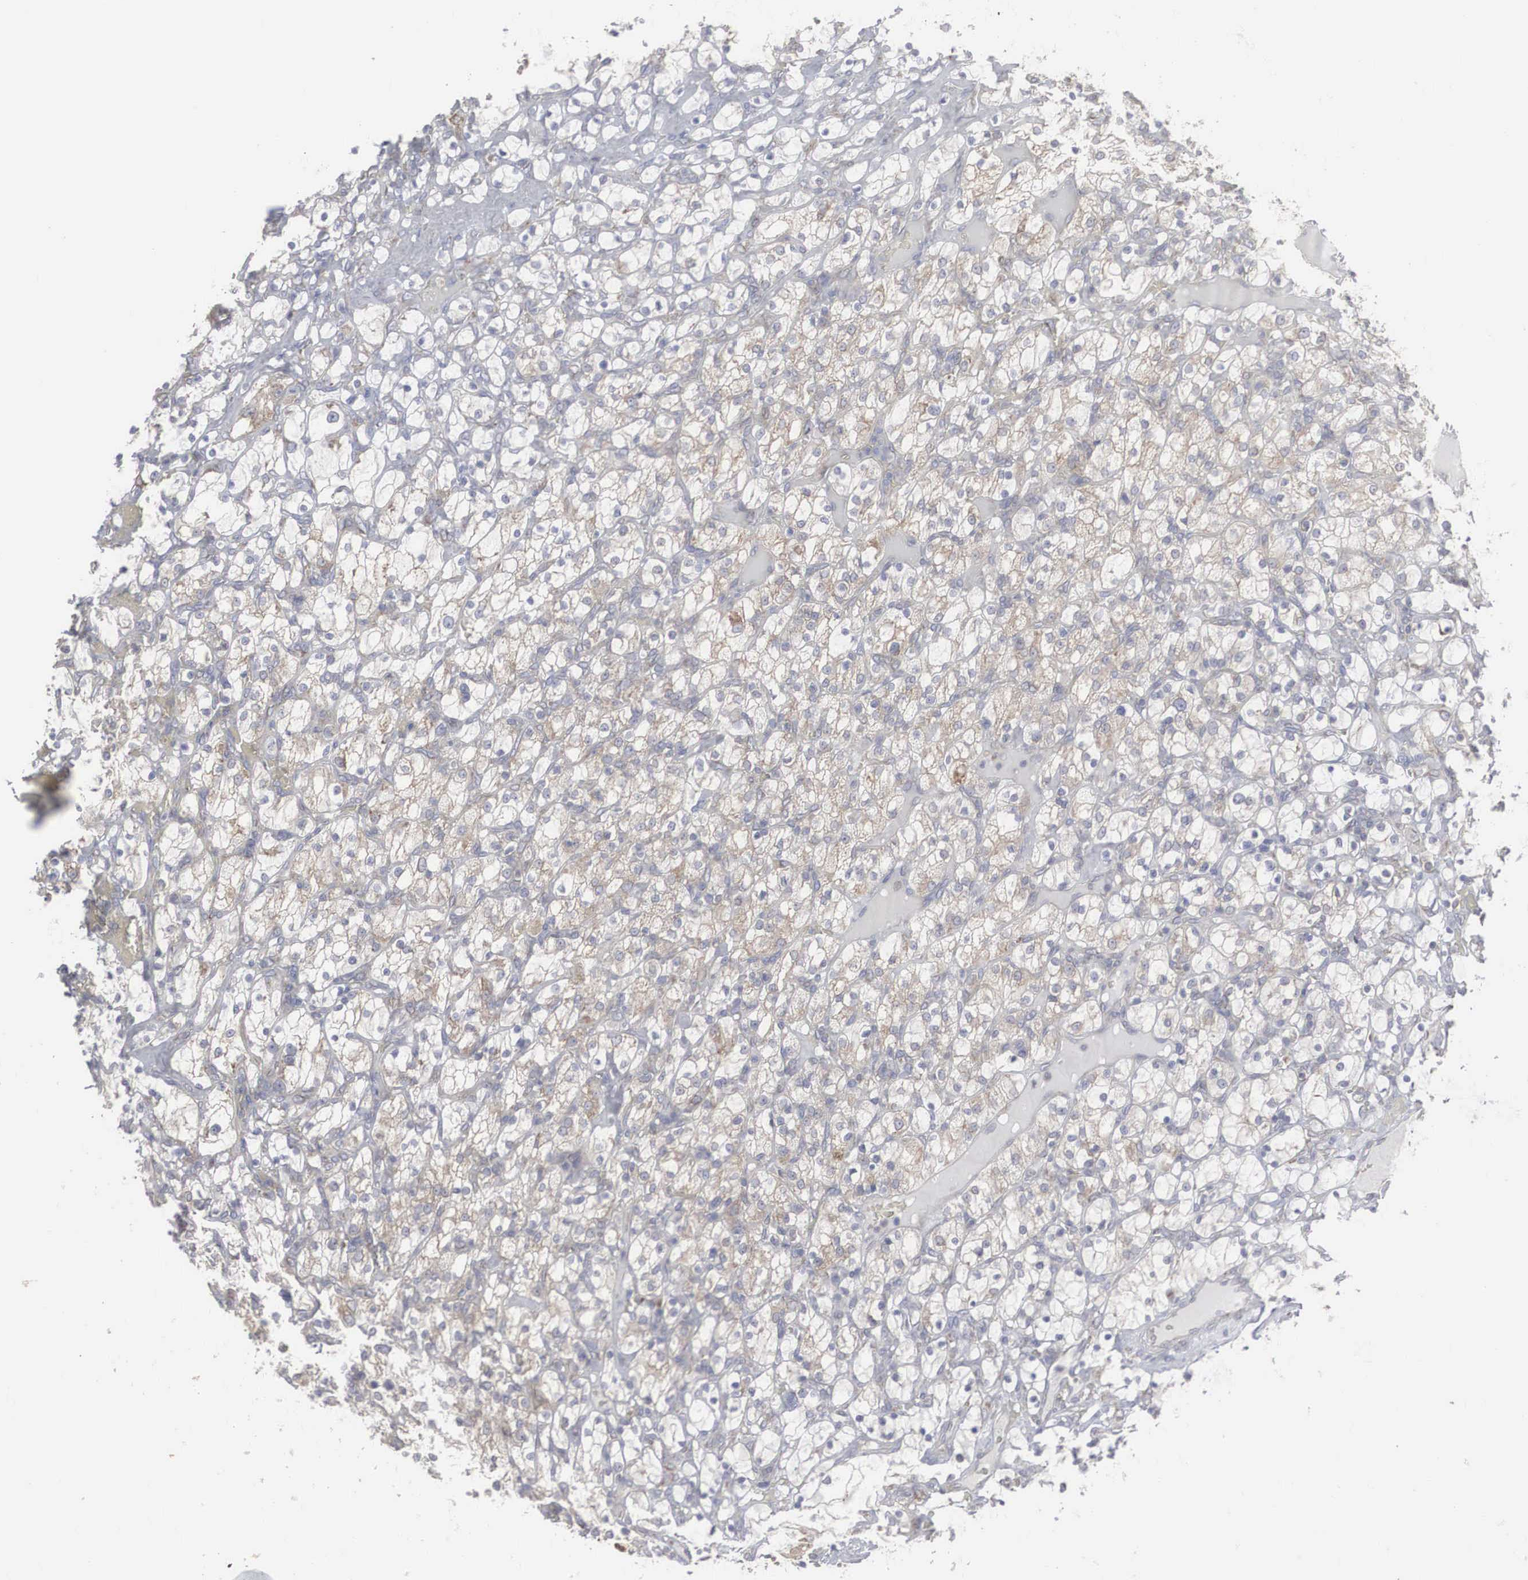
{"staining": {"intensity": "weak", "quantity": "<25%", "location": "cytoplasmic/membranous"}, "tissue": "renal cancer", "cell_type": "Tumor cells", "image_type": "cancer", "snomed": [{"axis": "morphology", "description": "Adenocarcinoma, NOS"}, {"axis": "topography", "description": "Kidney"}], "caption": "Image shows no protein positivity in tumor cells of adenocarcinoma (renal) tissue.", "gene": "MIA2", "patient": {"sex": "female", "age": 83}}